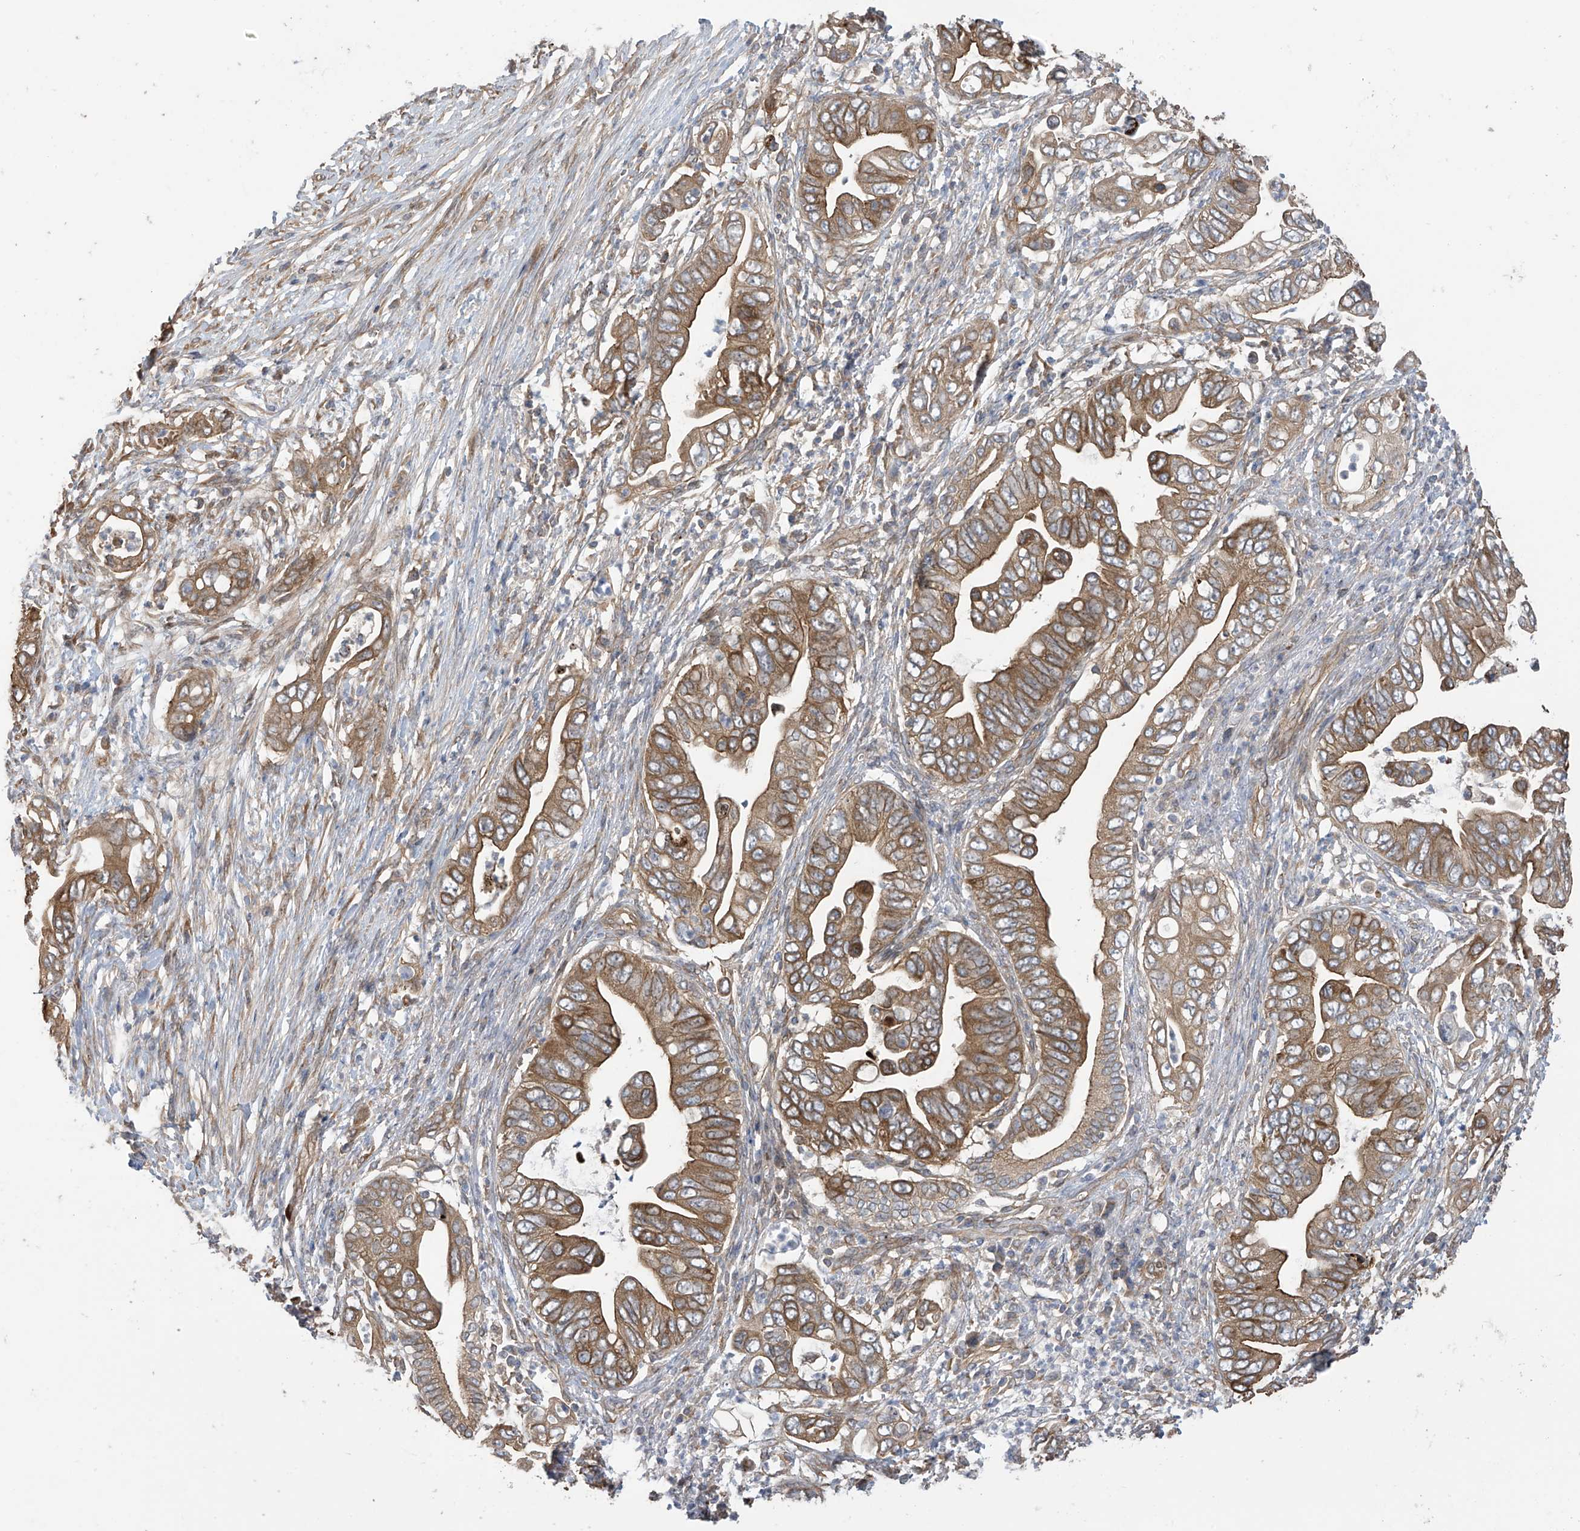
{"staining": {"intensity": "moderate", "quantity": ">75%", "location": "cytoplasmic/membranous"}, "tissue": "pancreatic cancer", "cell_type": "Tumor cells", "image_type": "cancer", "snomed": [{"axis": "morphology", "description": "Adenocarcinoma, NOS"}, {"axis": "topography", "description": "Pancreas"}], "caption": "An image showing moderate cytoplasmic/membranous positivity in approximately >75% of tumor cells in pancreatic cancer (adenocarcinoma), as visualized by brown immunohistochemical staining.", "gene": "PNPT1", "patient": {"sex": "male", "age": 75}}